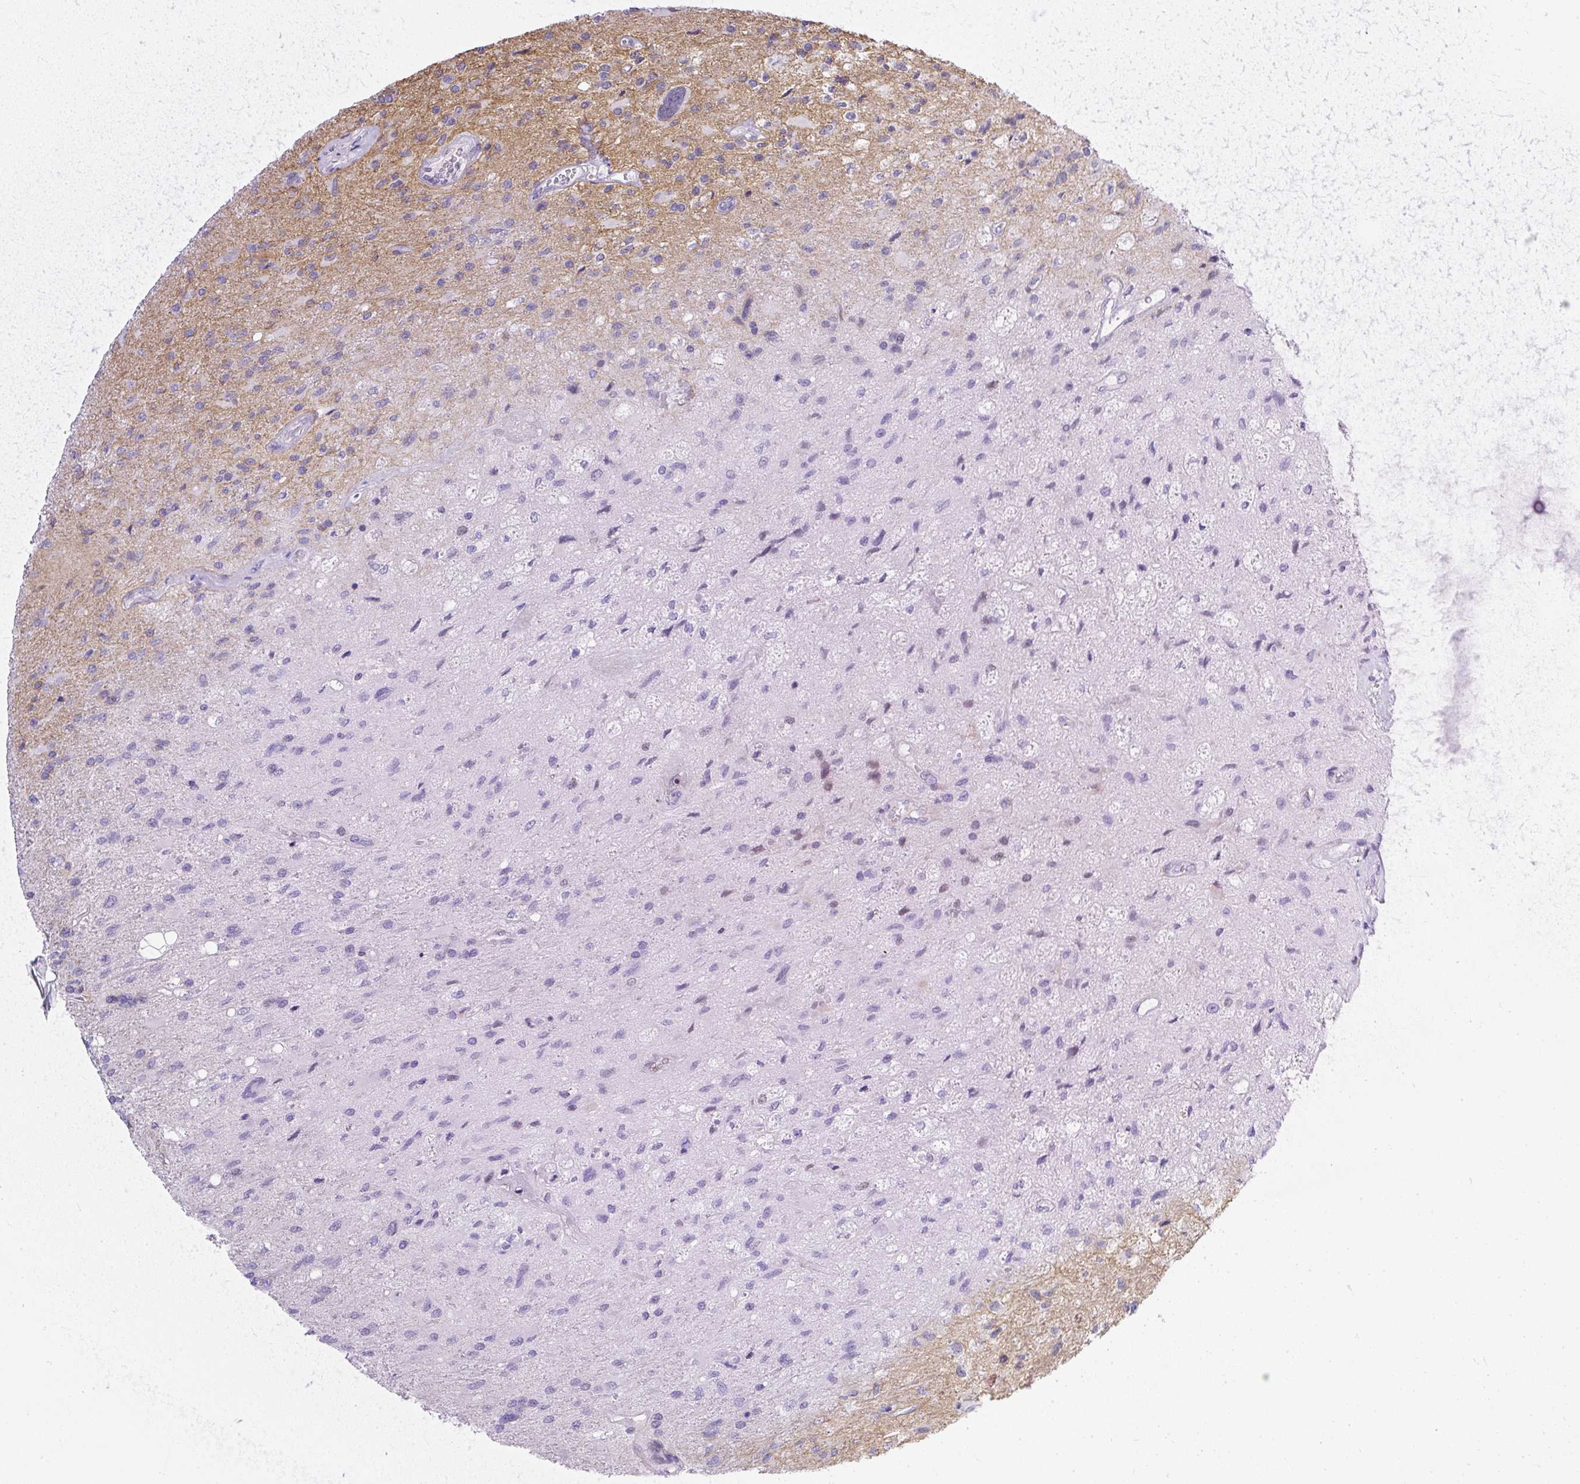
{"staining": {"intensity": "negative", "quantity": "none", "location": "none"}, "tissue": "glioma", "cell_type": "Tumor cells", "image_type": "cancer", "snomed": [{"axis": "morphology", "description": "Glioma, malignant, High grade"}, {"axis": "topography", "description": "Brain"}], "caption": "IHC of glioma reveals no staining in tumor cells.", "gene": "WNT10B", "patient": {"sex": "female", "age": 70}}